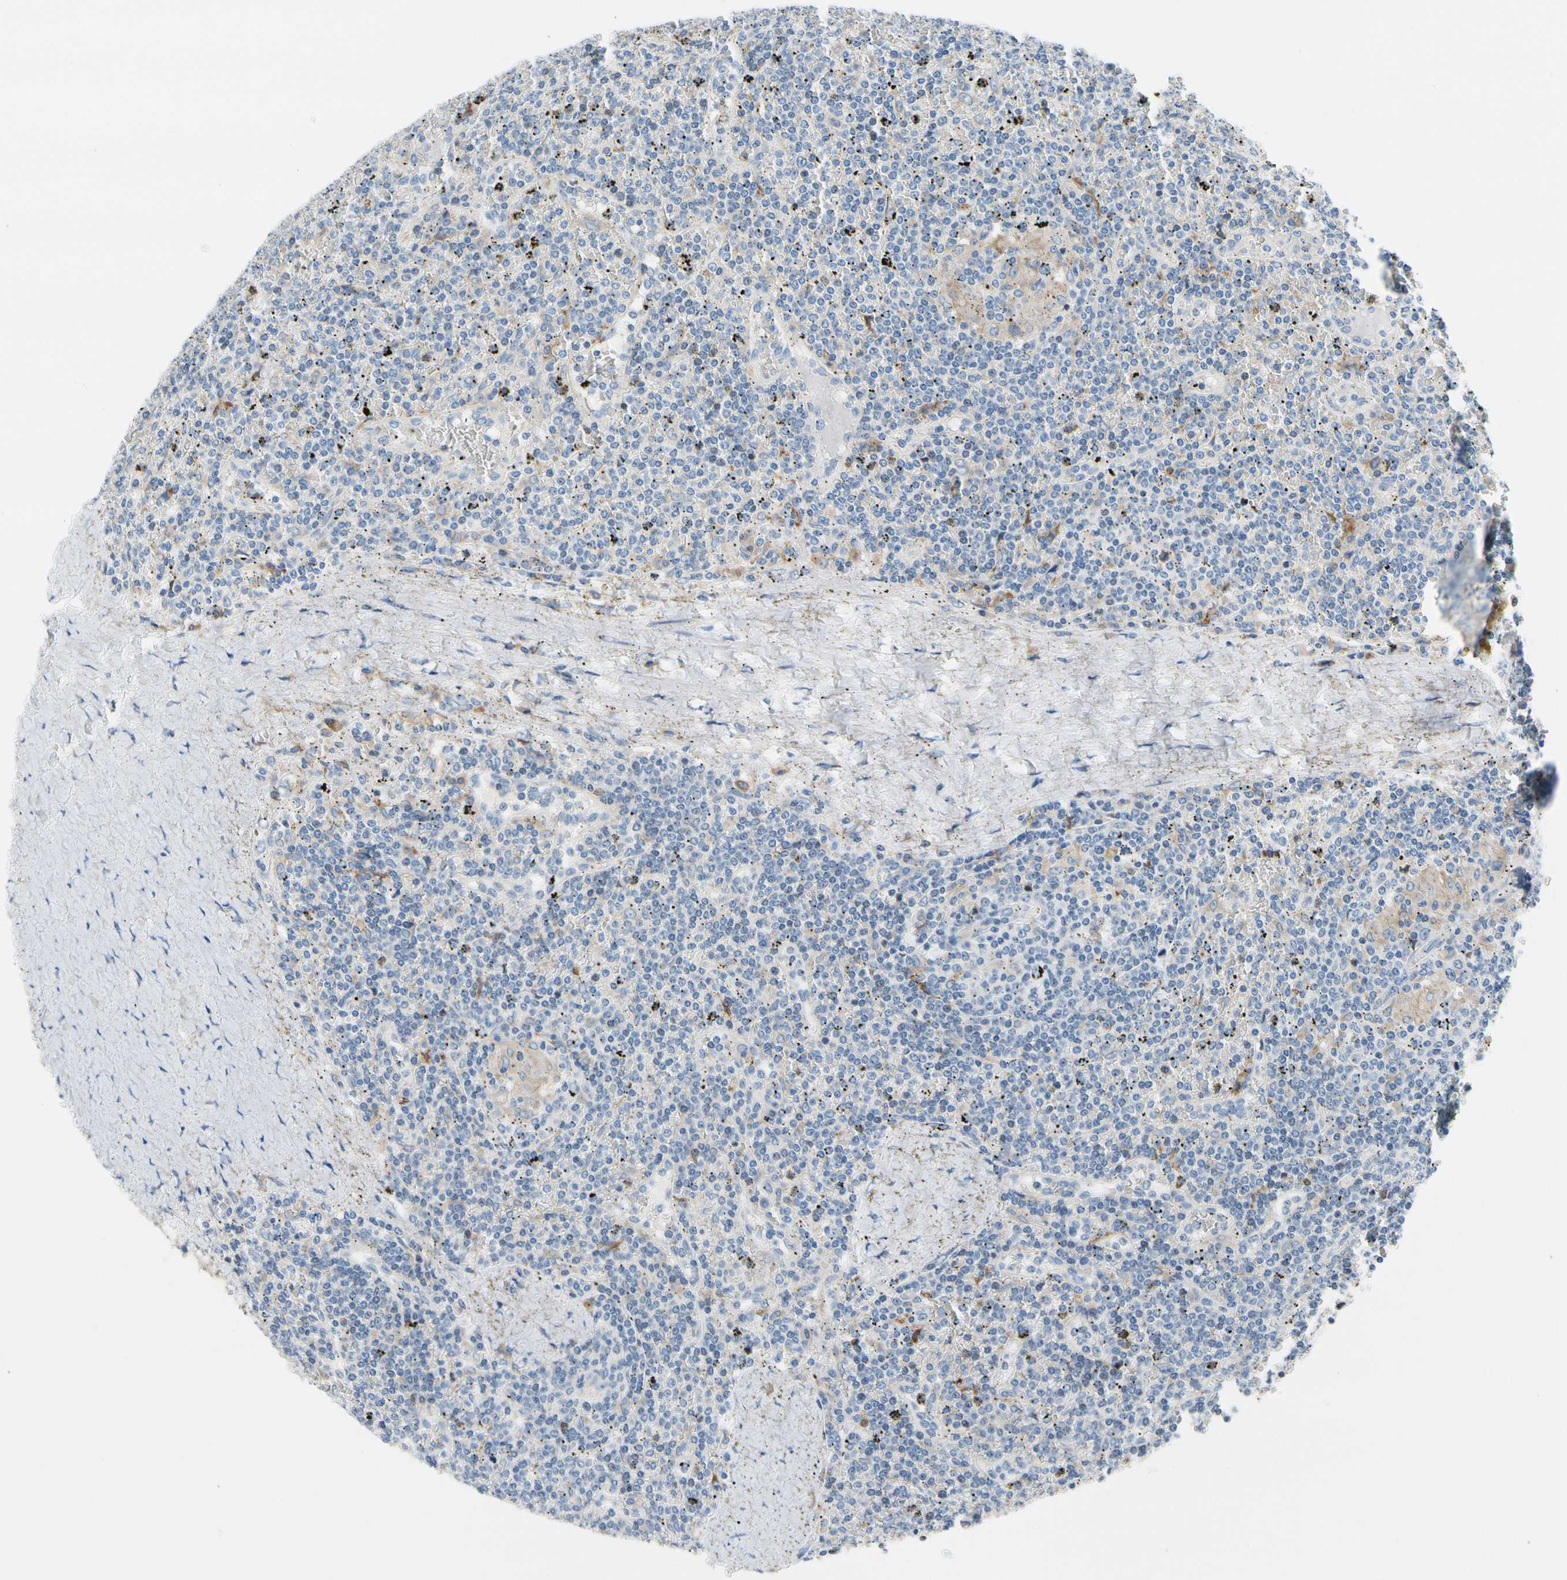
{"staining": {"intensity": "negative", "quantity": "none", "location": "none"}, "tissue": "lymphoma", "cell_type": "Tumor cells", "image_type": "cancer", "snomed": [{"axis": "morphology", "description": "Malignant lymphoma, non-Hodgkin's type, Low grade"}, {"axis": "topography", "description": "Spleen"}], "caption": "Immunohistochemistry (IHC) of human malignant lymphoma, non-Hodgkin's type (low-grade) reveals no expression in tumor cells.", "gene": "STXBP1", "patient": {"sex": "female", "age": 19}}